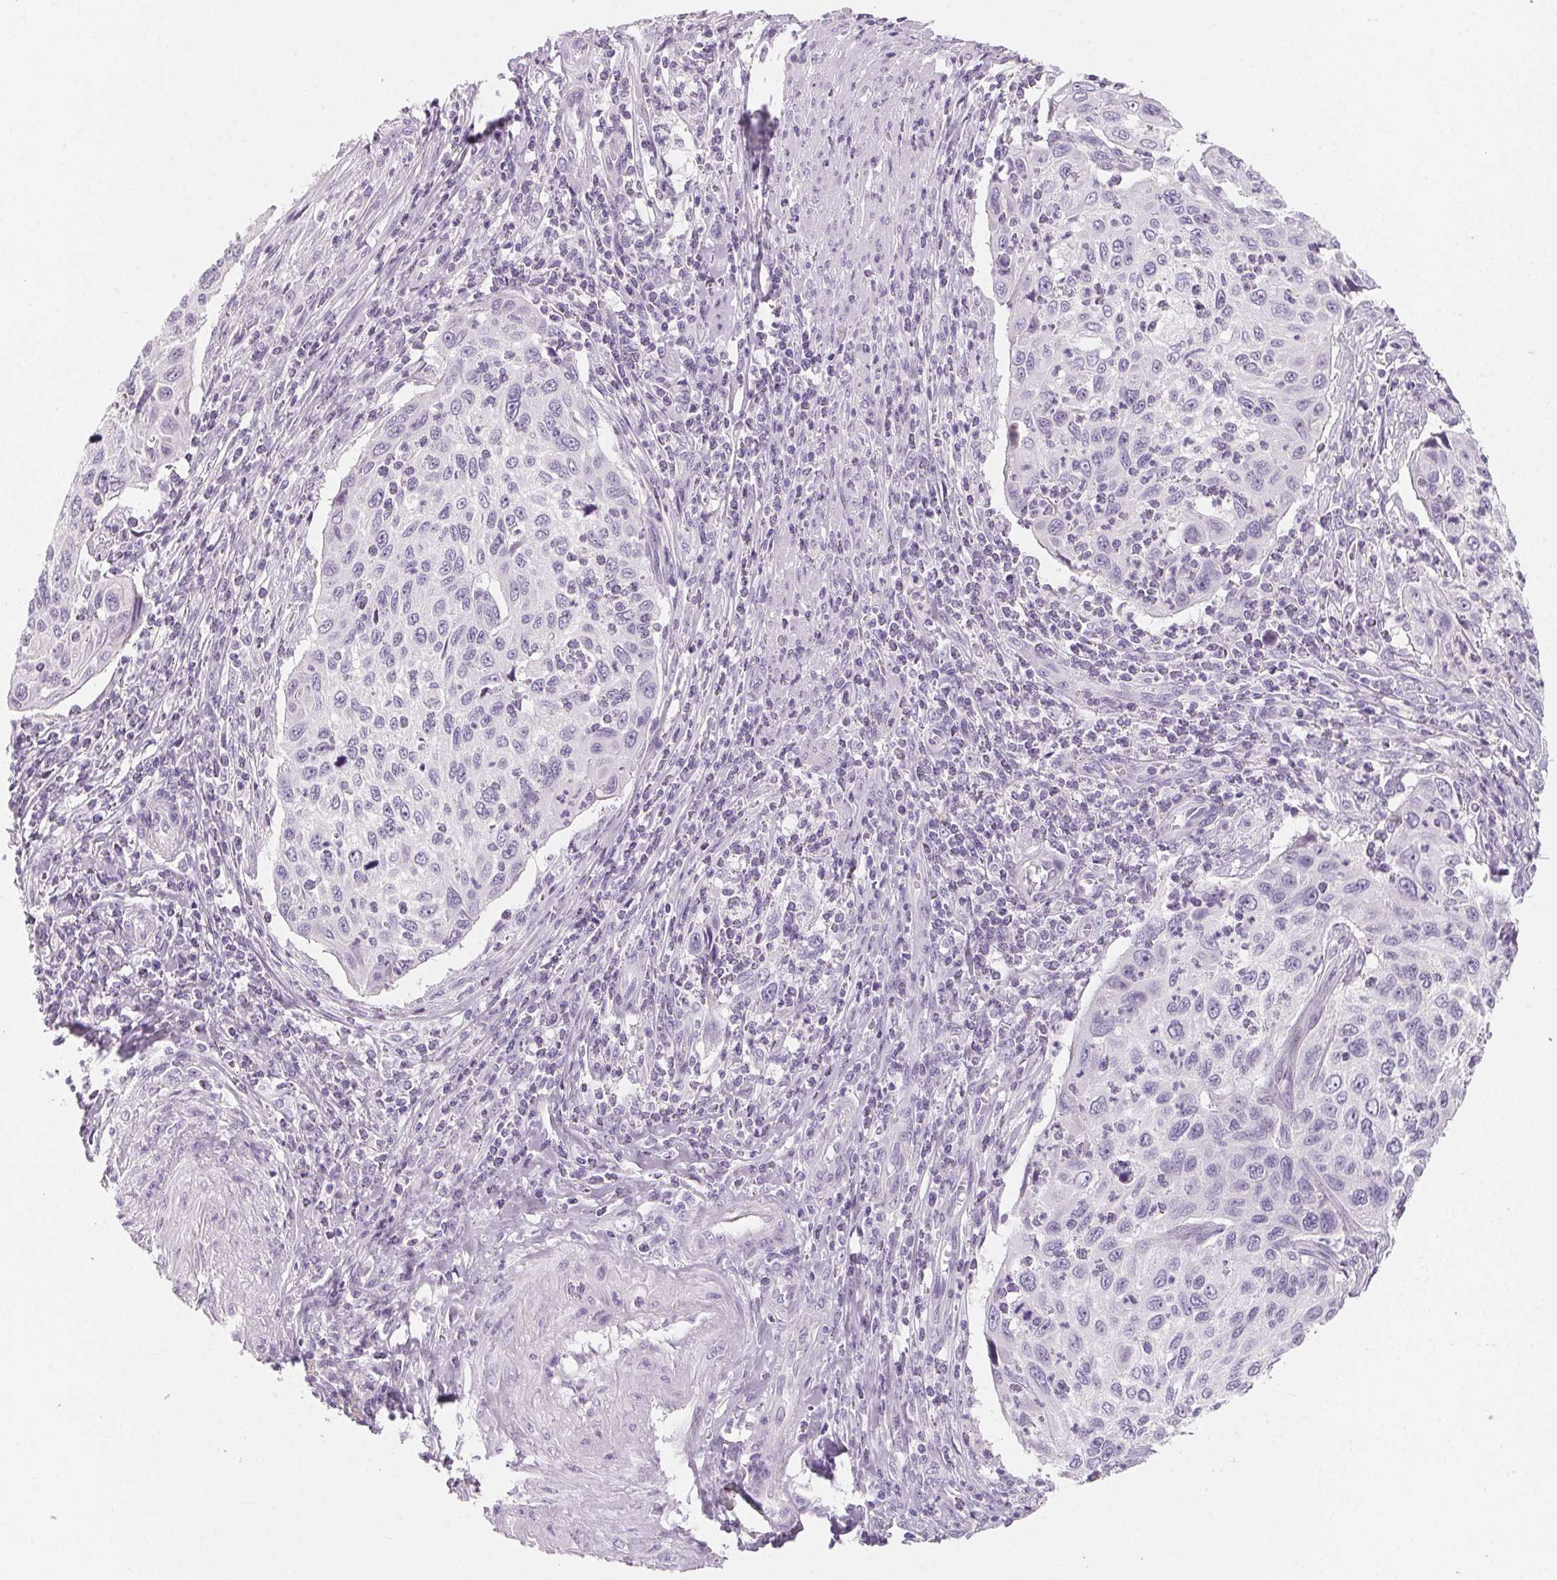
{"staining": {"intensity": "negative", "quantity": "none", "location": "none"}, "tissue": "cervical cancer", "cell_type": "Tumor cells", "image_type": "cancer", "snomed": [{"axis": "morphology", "description": "Squamous cell carcinoma, NOS"}, {"axis": "topography", "description": "Cervix"}], "caption": "Immunohistochemistry (IHC) of cervical cancer shows no positivity in tumor cells.", "gene": "SH3GL2", "patient": {"sex": "female", "age": 70}}